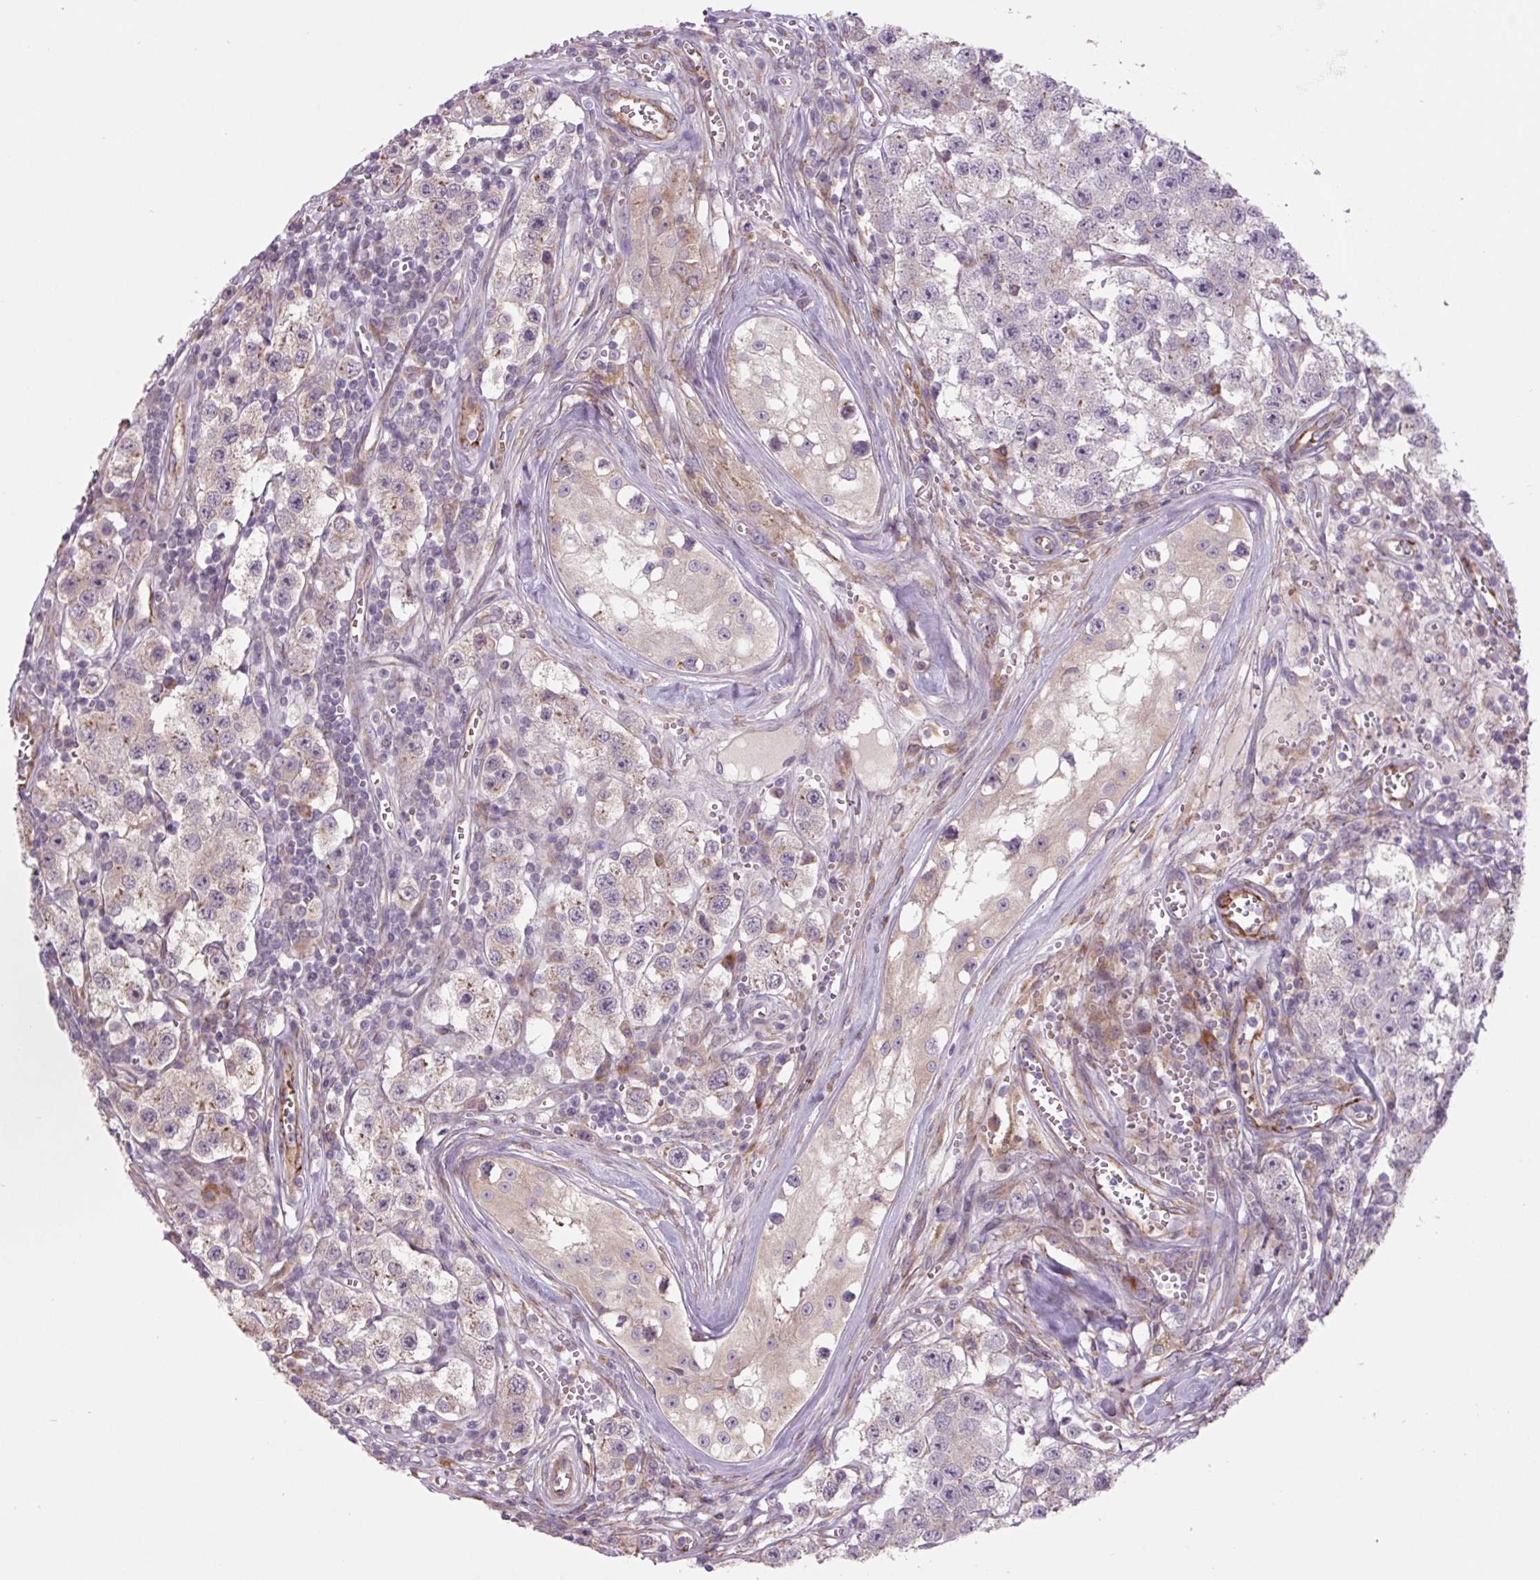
{"staining": {"intensity": "negative", "quantity": "none", "location": "none"}, "tissue": "testis cancer", "cell_type": "Tumor cells", "image_type": "cancer", "snomed": [{"axis": "morphology", "description": "Seminoma, NOS"}, {"axis": "topography", "description": "Testis"}], "caption": "A histopathology image of testis cancer (seminoma) stained for a protein shows no brown staining in tumor cells. The staining is performed using DAB brown chromogen with nuclei counter-stained in using hematoxylin.", "gene": "PLA2G4A", "patient": {"sex": "male", "age": 34}}